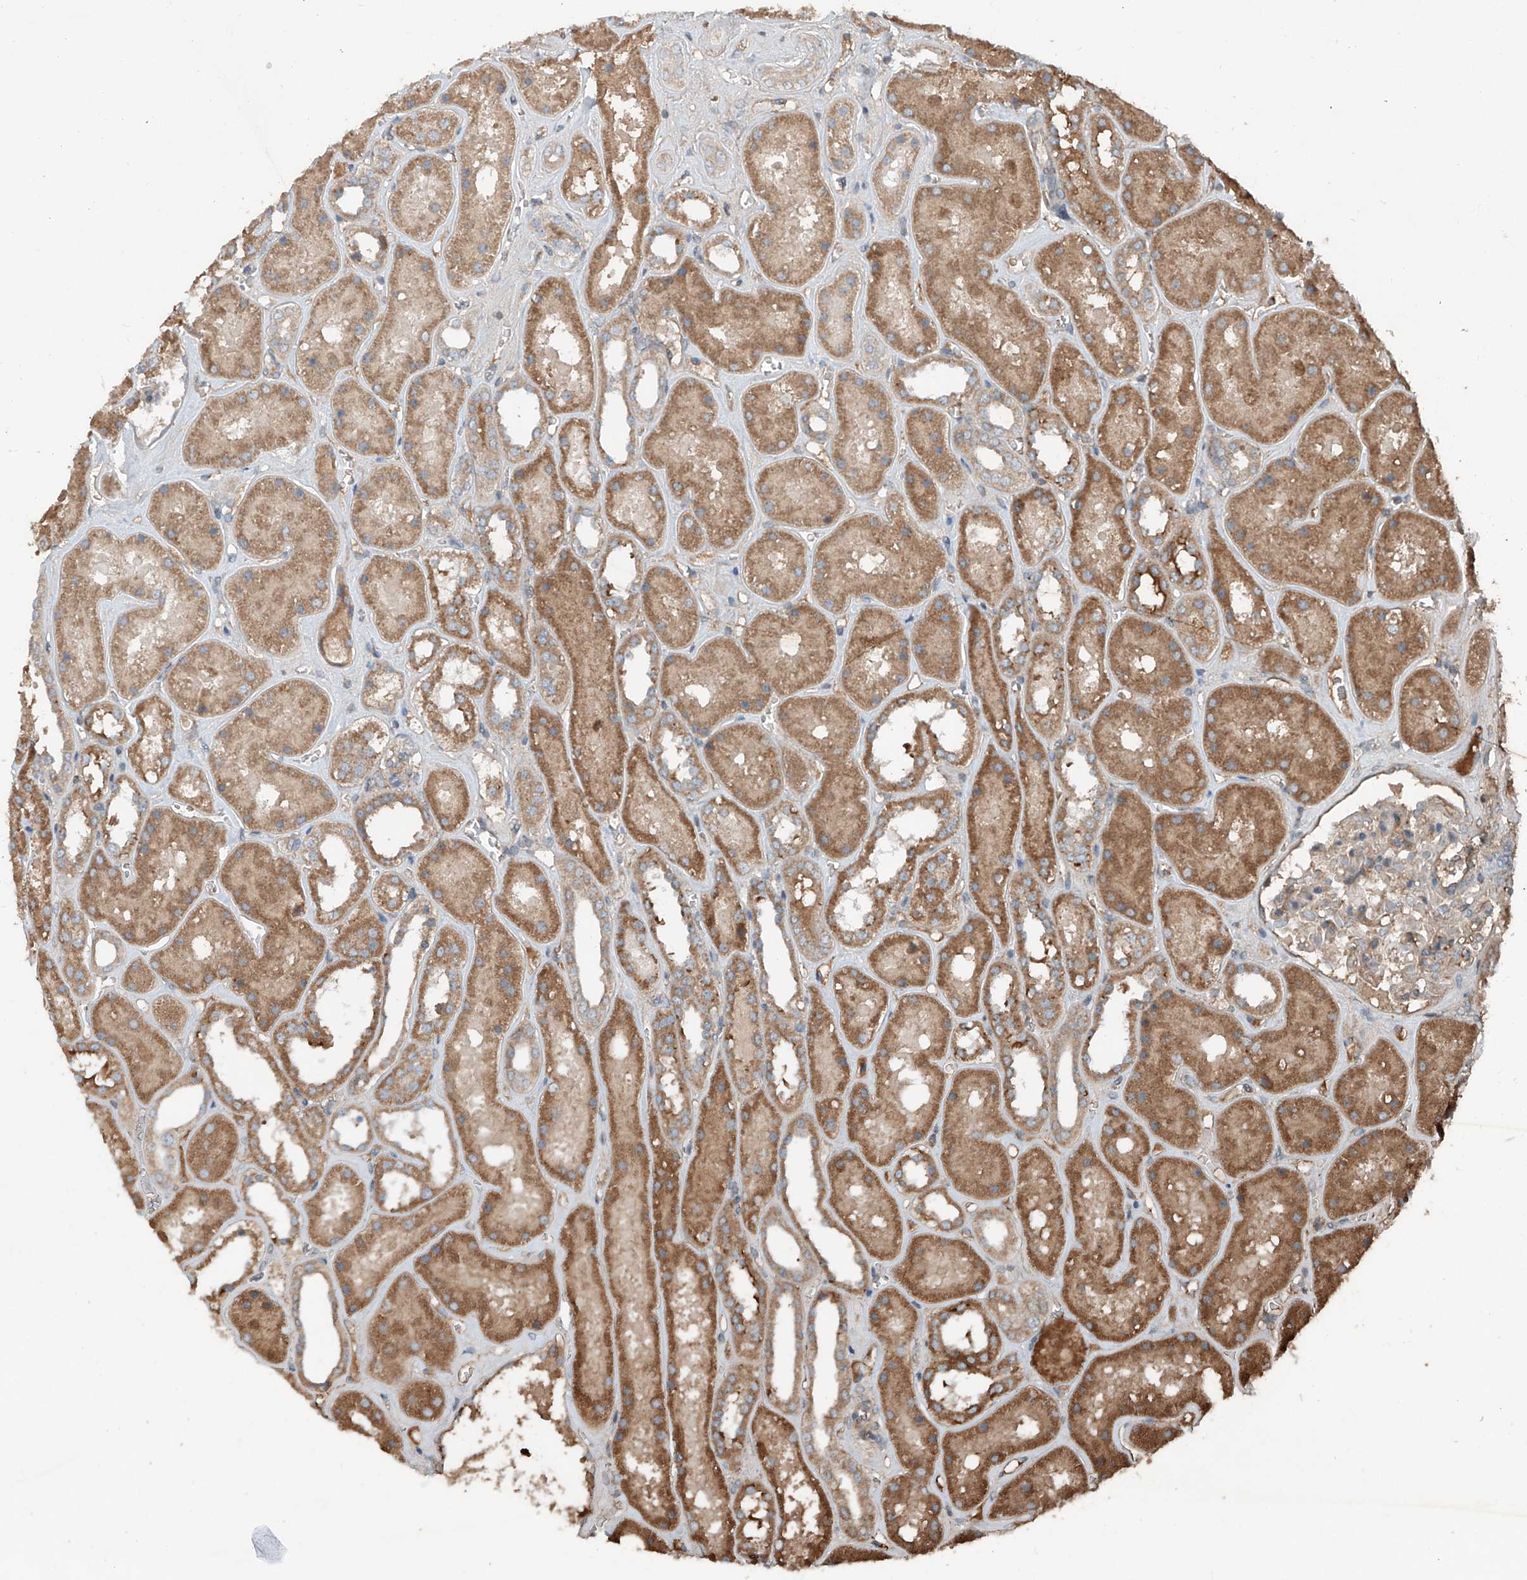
{"staining": {"intensity": "moderate", "quantity": "<25%", "location": "cytoplasmic/membranous"}, "tissue": "kidney", "cell_type": "Cells in glomeruli", "image_type": "normal", "snomed": [{"axis": "morphology", "description": "Normal tissue, NOS"}, {"axis": "topography", "description": "Kidney"}], "caption": "A brown stain highlights moderate cytoplasmic/membranous expression of a protein in cells in glomeruli of unremarkable kidney.", "gene": "ADAM23", "patient": {"sex": "female", "age": 41}}